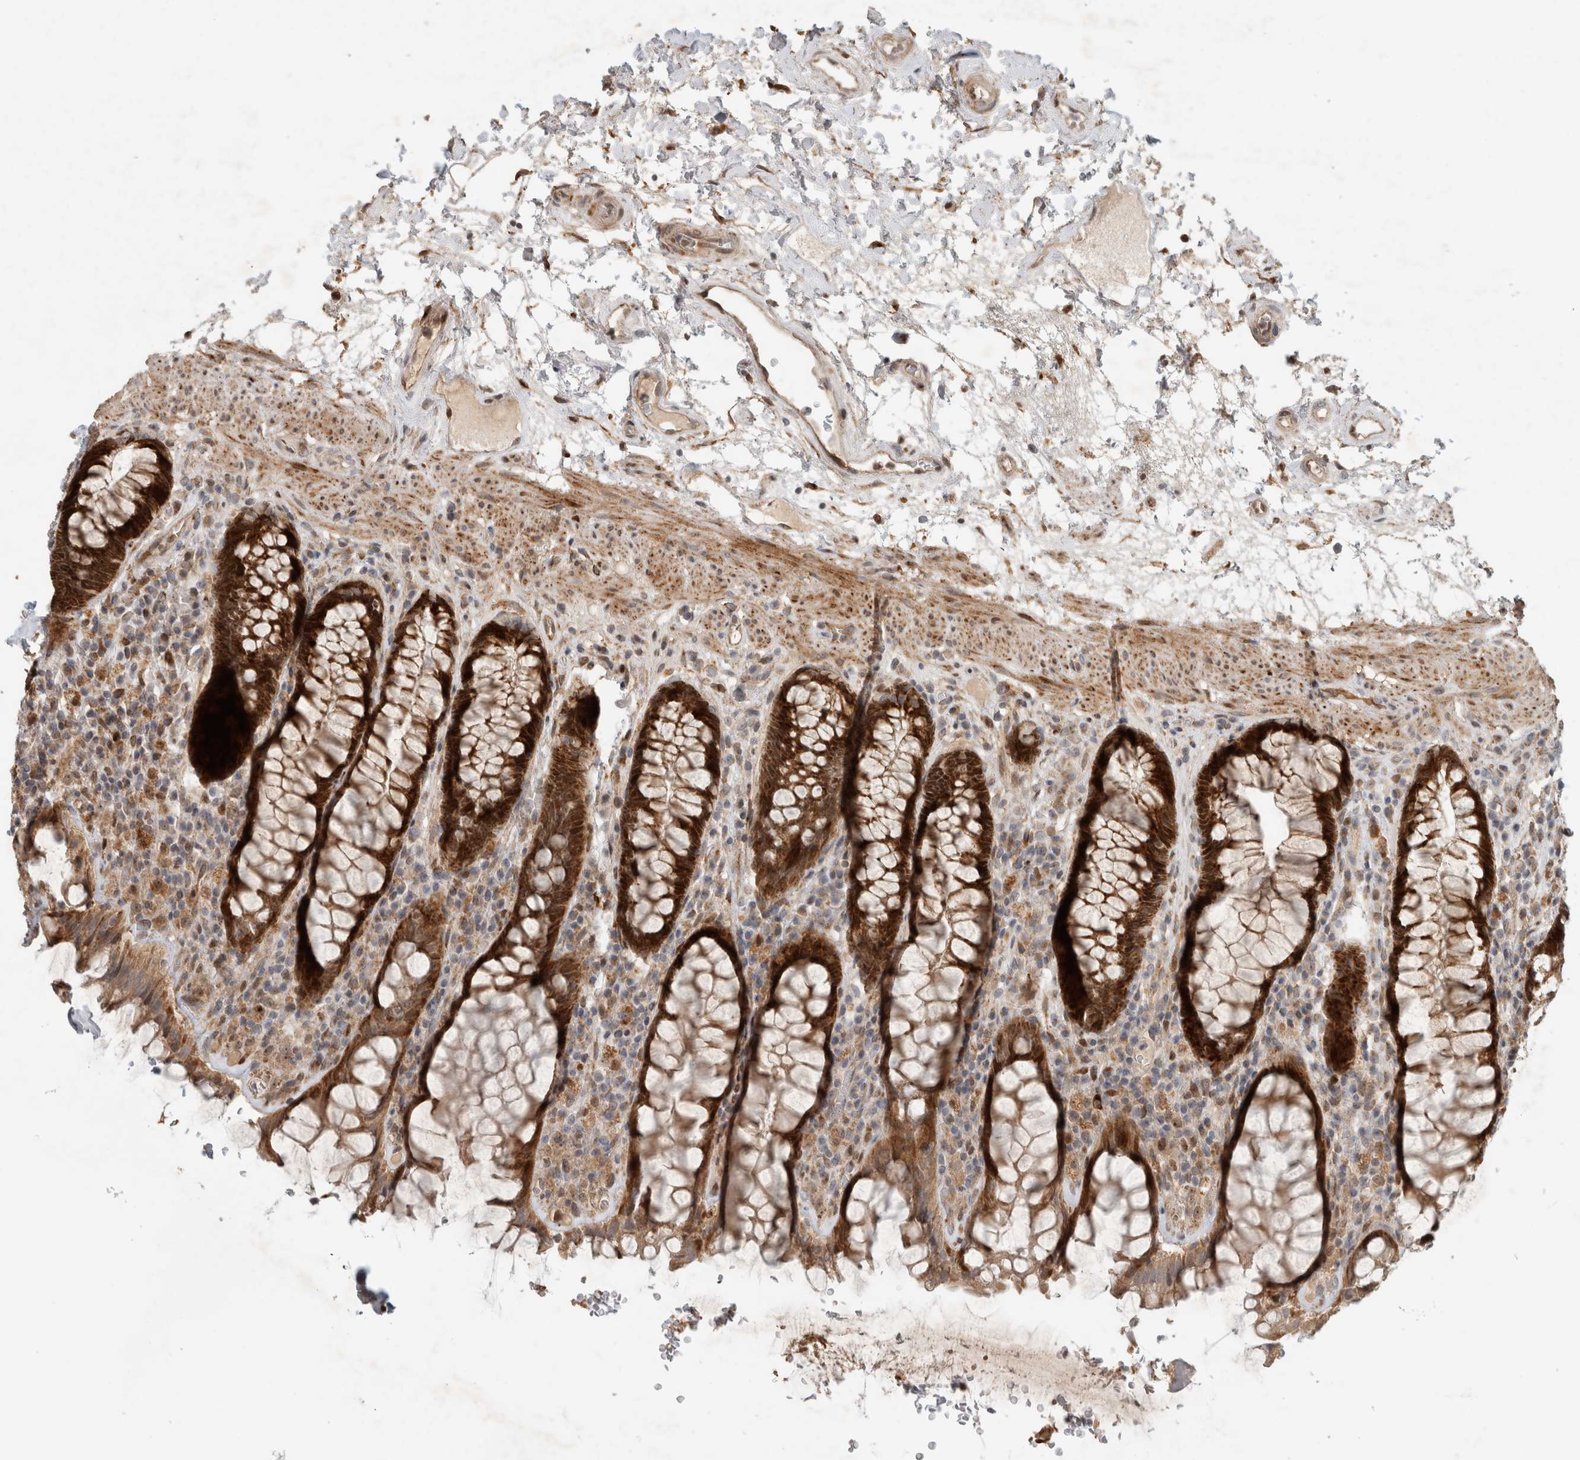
{"staining": {"intensity": "strong", "quantity": ">75%", "location": "cytoplasmic/membranous,nuclear"}, "tissue": "rectum", "cell_type": "Glandular cells", "image_type": "normal", "snomed": [{"axis": "morphology", "description": "Normal tissue, NOS"}, {"axis": "topography", "description": "Rectum"}], "caption": "Rectum stained with immunohistochemistry (IHC) reveals strong cytoplasmic/membranous,nuclear staining in approximately >75% of glandular cells.", "gene": "INSRR", "patient": {"sex": "male", "age": 64}}